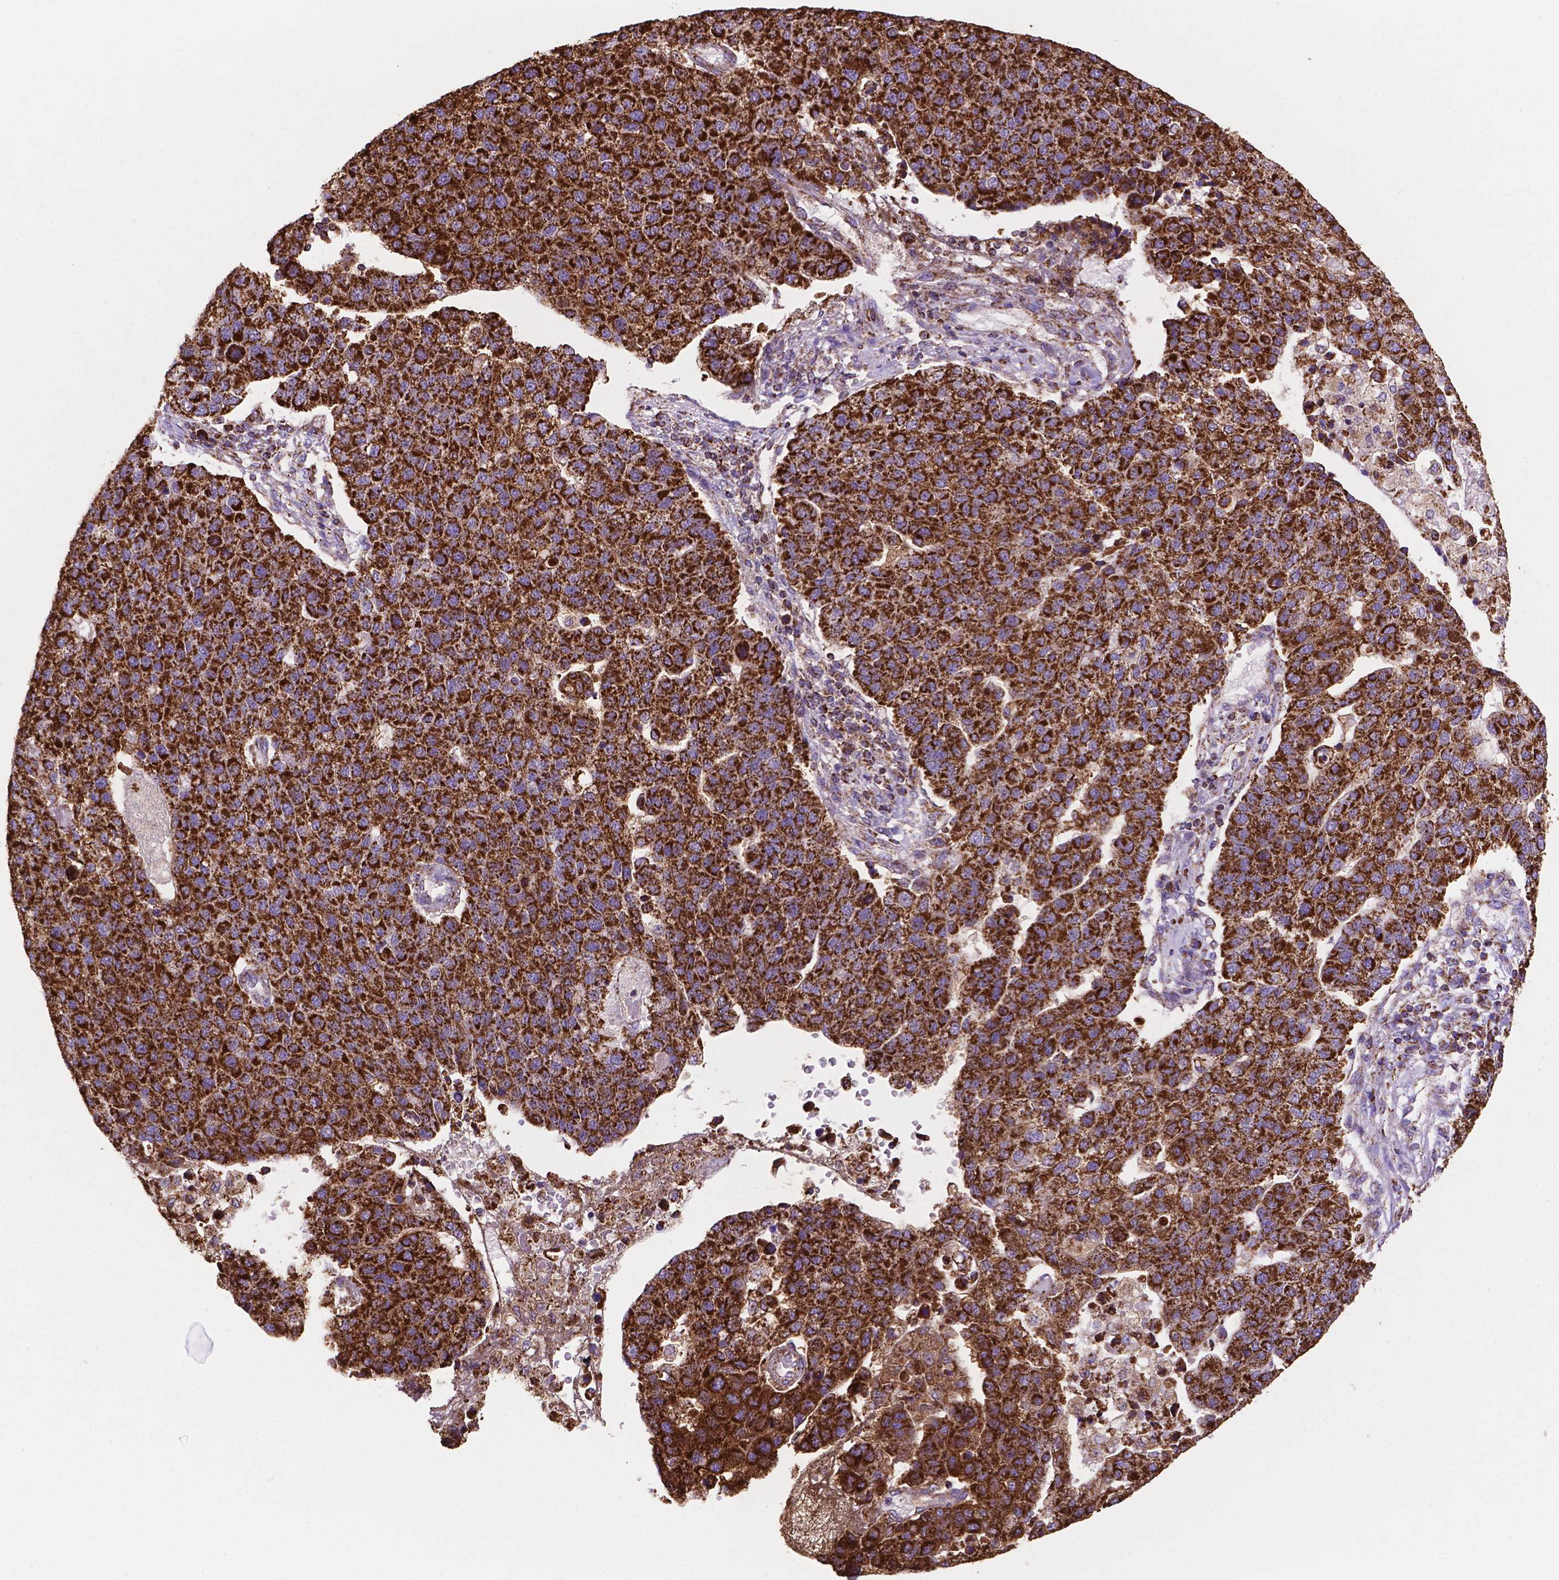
{"staining": {"intensity": "strong", "quantity": ">75%", "location": "cytoplasmic/membranous"}, "tissue": "pancreatic cancer", "cell_type": "Tumor cells", "image_type": "cancer", "snomed": [{"axis": "morphology", "description": "Adenocarcinoma, NOS"}, {"axis": "topography", "description": "Pancreas"}], "caption": "Brown immunohistochemical staining in pancreatic cancer reveals strong cytoplasmic/membranous positivity in approximately >75% of tumor cells.", "gene": "HSPD1", "patient": {"sex": "female", "age": 61}}